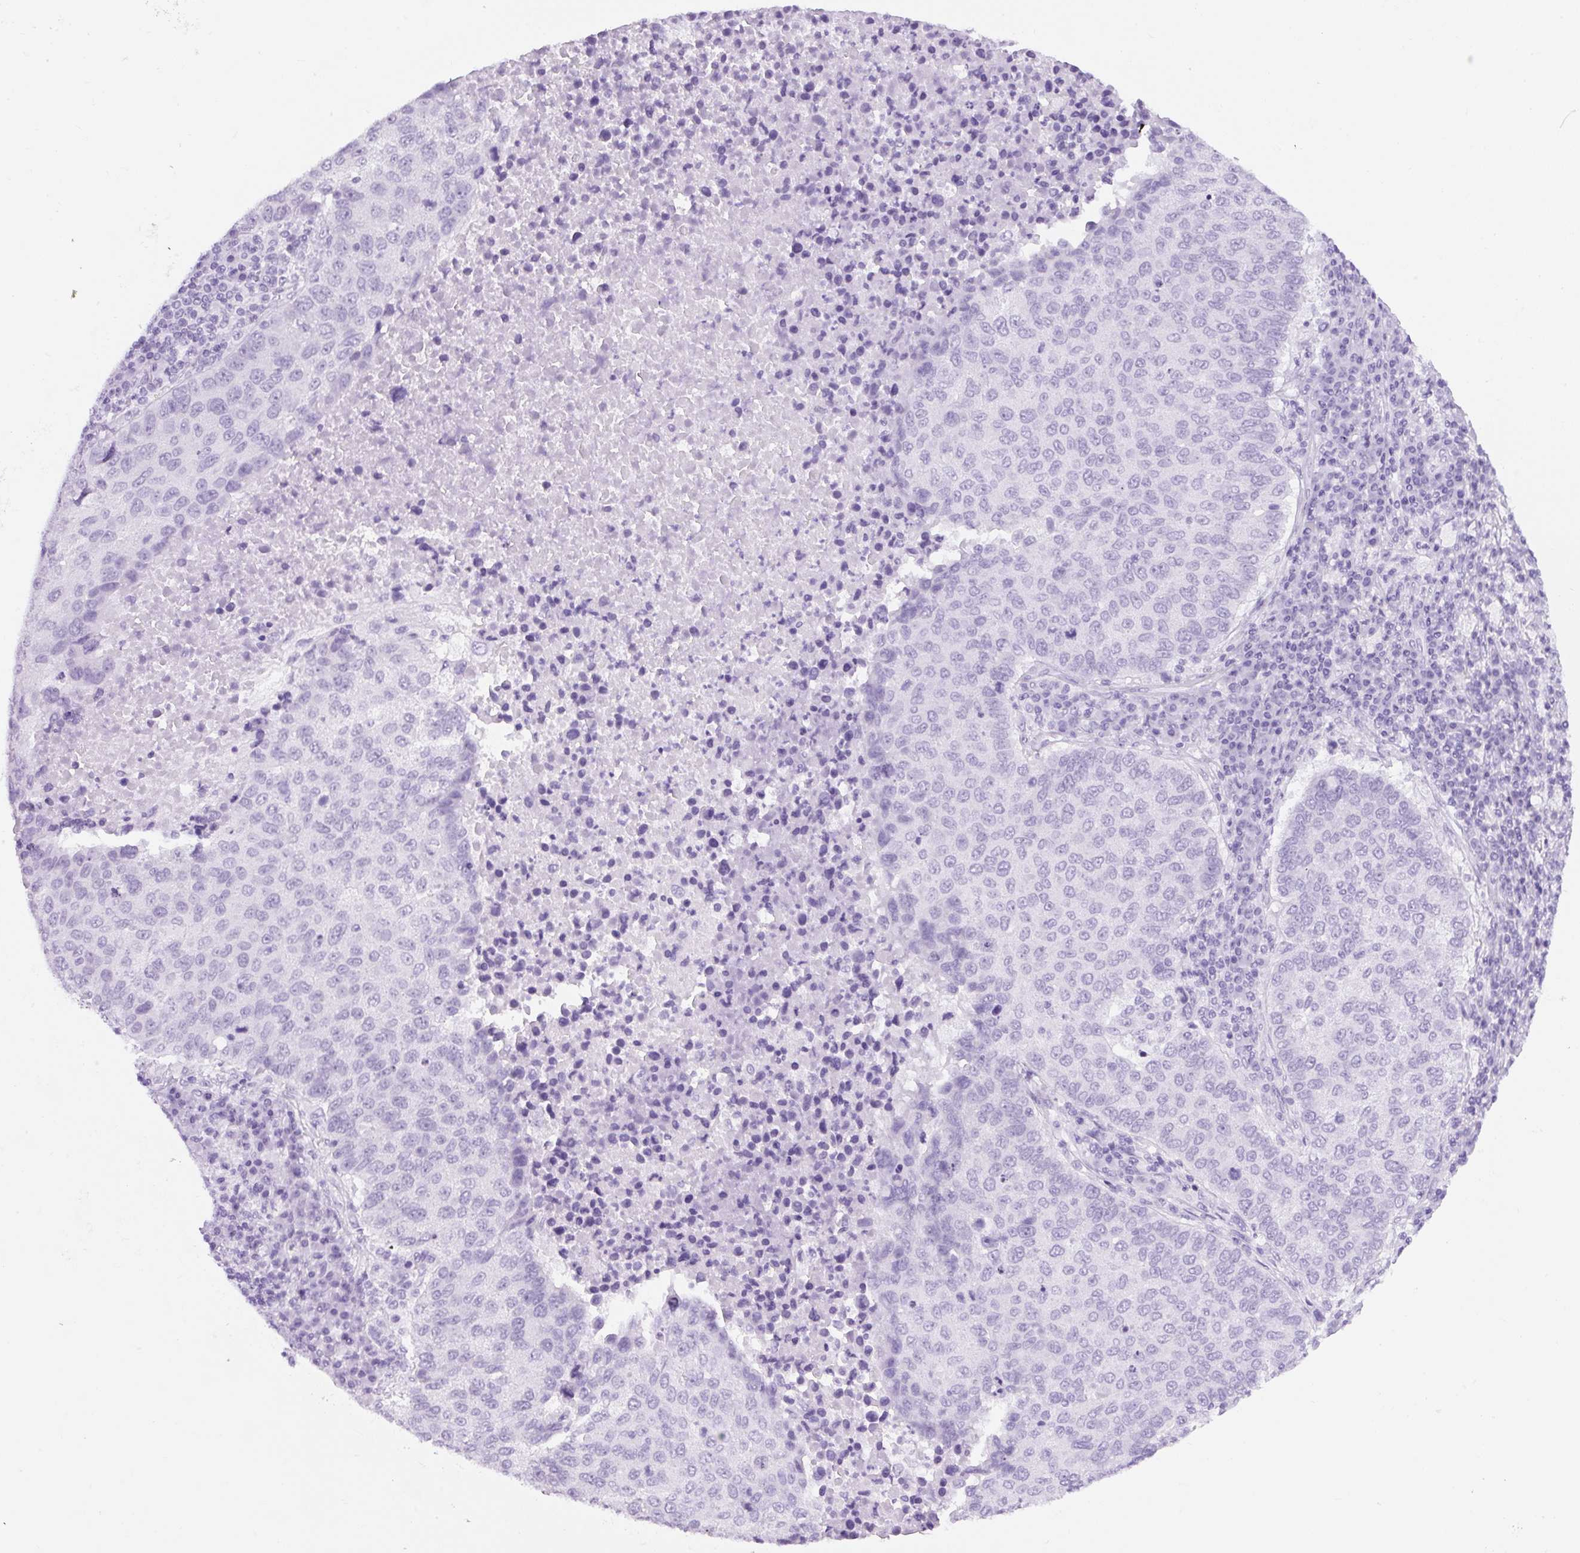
{"staining": {"intensity": "negative", "quantity": "none", "location": "none"}, "tissue": "lung cancer", "cell_type": "Tumor cells", "image_type": "cancer", "snomed": [{"axis": "morphology", "description": "Squamous cell carcinoma, NOS"}, {"axis": "topography", "description": "Lung"}], "caption": "IHC image of neoplastic tissue: human lung cancer stained with DAB shows no significant protein staining in tumor cells.", "gene": "ADAMTS19", "patient": {"sex": "male", "age": 73}}